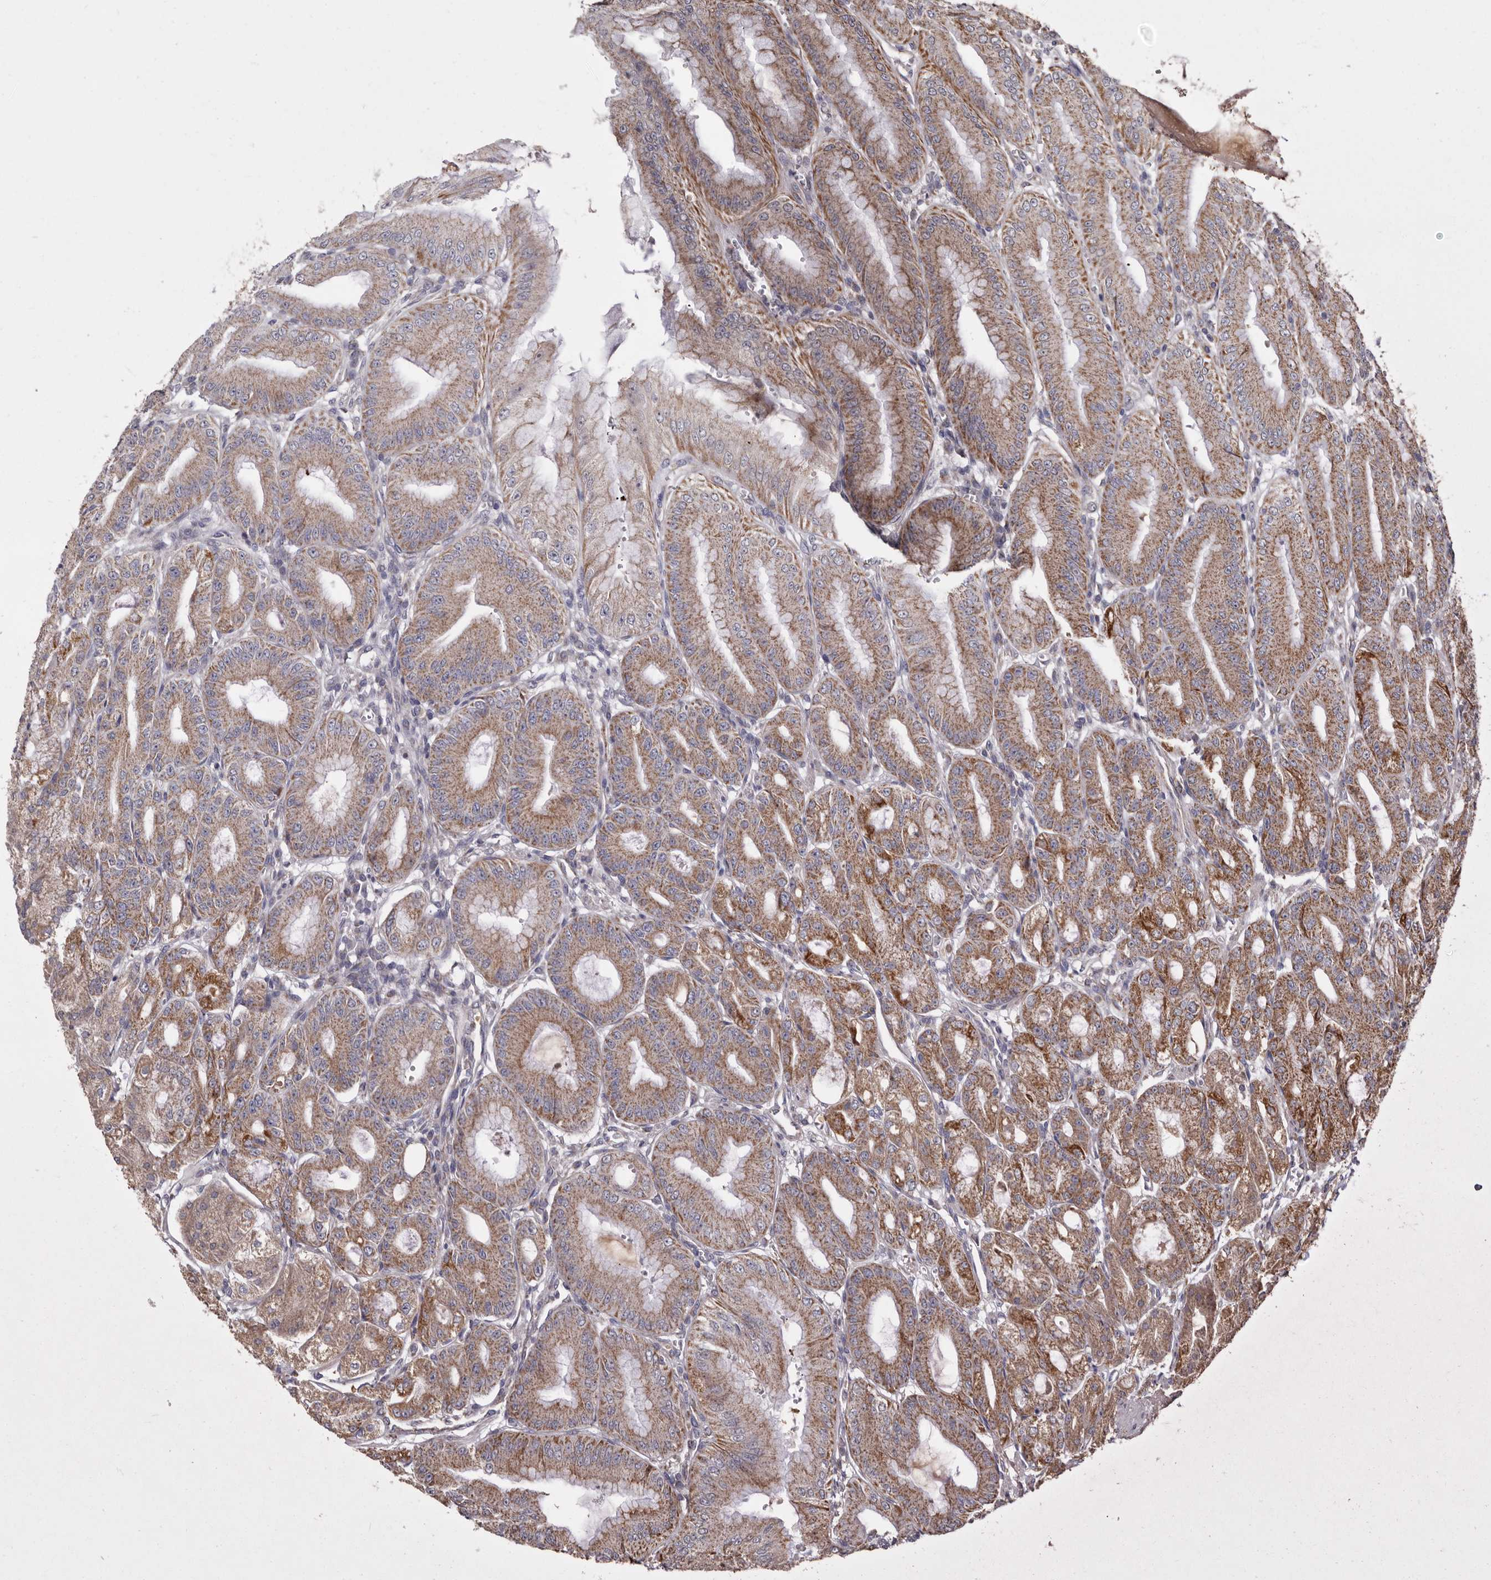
{"staining": {"intensity": "moderate", "quantity": "25%-75%", "location": "cytoplasmic/membranous"}, "tissue": "stomach", "cell_type": "Glandular cells", "image_type": "normal", "snomed": [{"axis": "morphology", "description": "Normal tissue, NOS"}, {"axis": "topography", "description": "Stomach, lower"}], "caption": "Immunohistochemical staining of unremarkable human stomach shows 25%-75% levels of moderate cytoplasmic/membranous protein staining in approximately 25%-75% of glandular cells.", "gene": "MRPL18", "patient": {"sex": "male", "age": 71}}